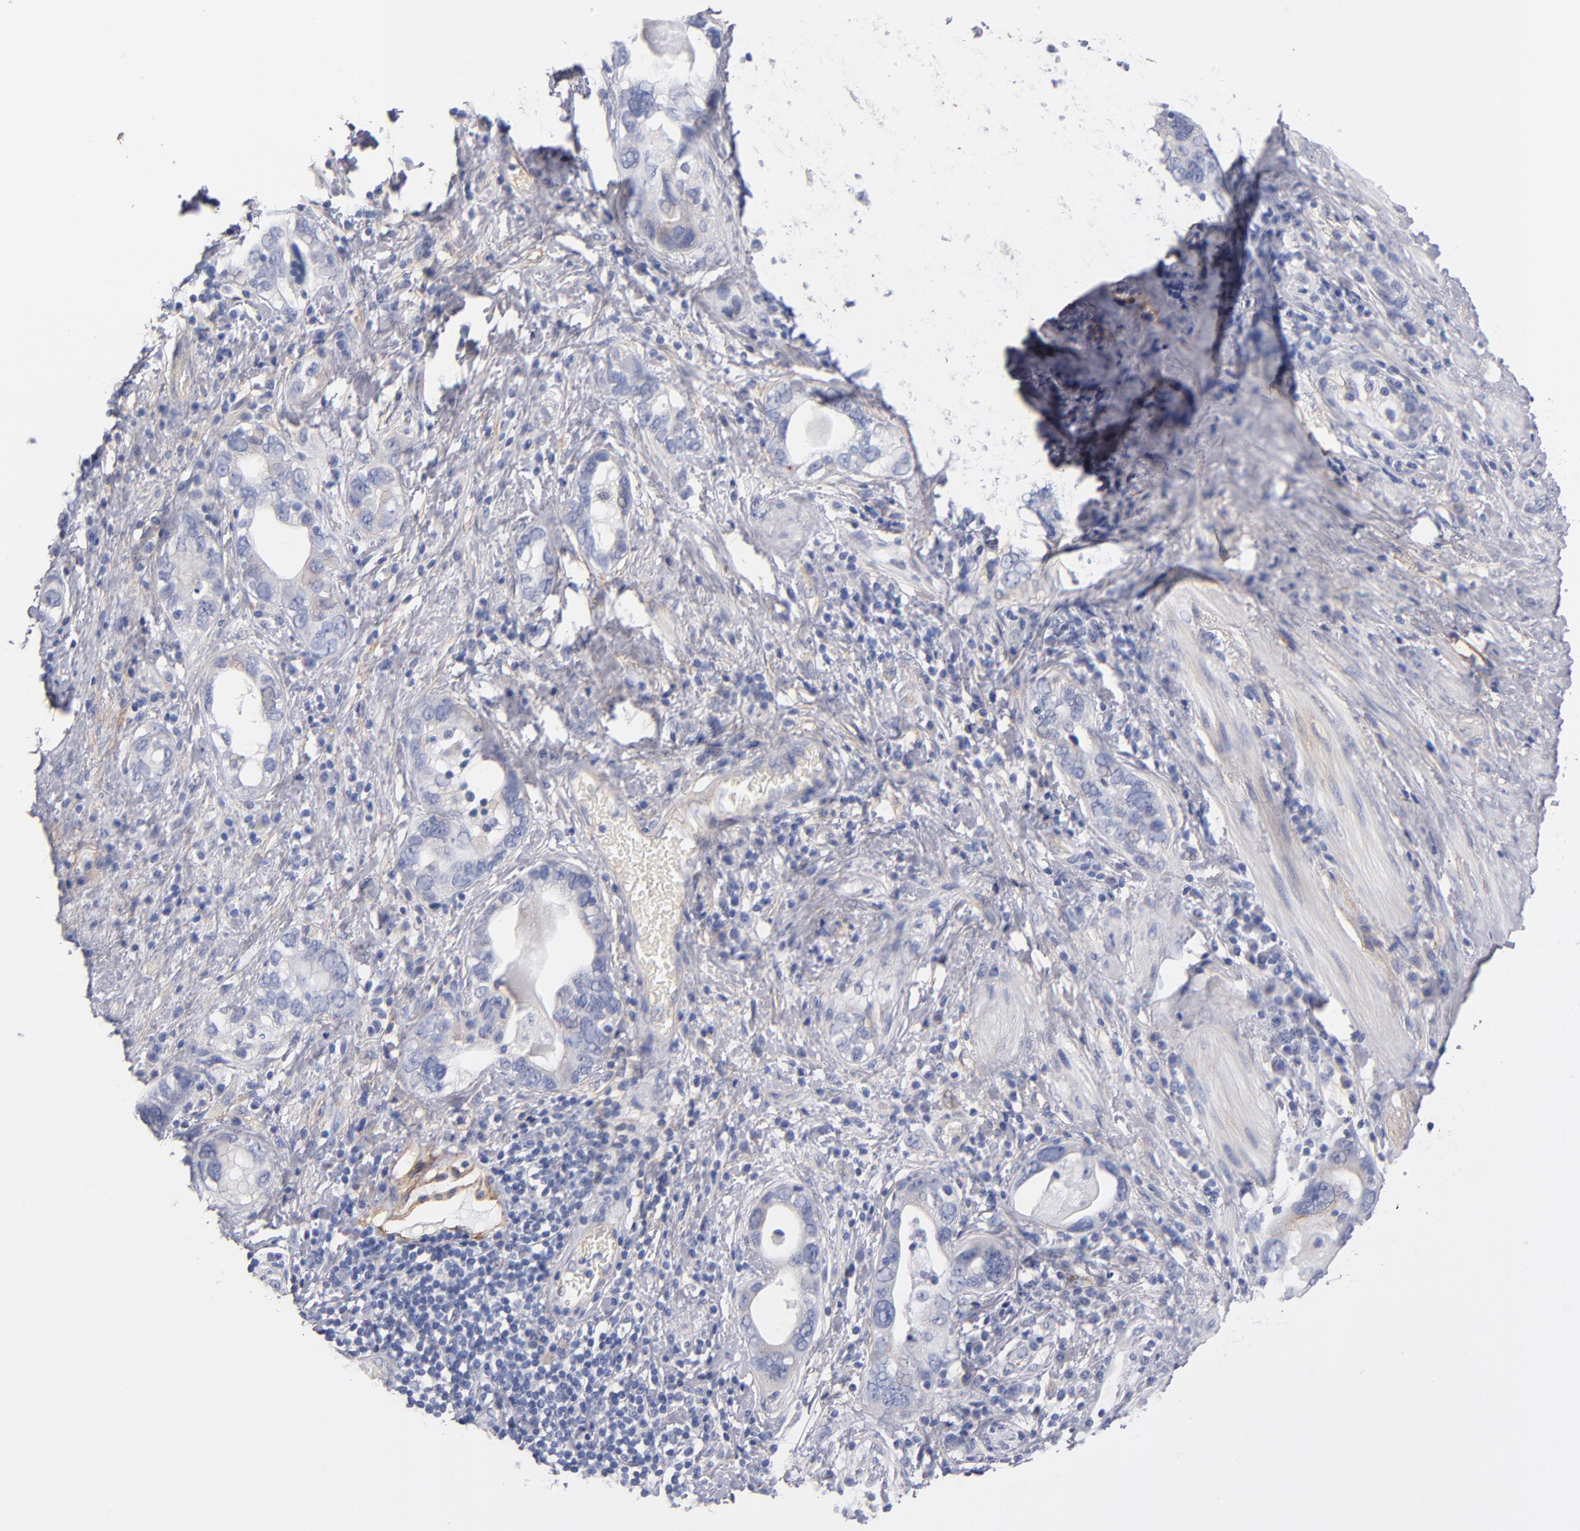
{"staining": {"intensity": "negative", "quantity": "none", "location": "none"}, "tissue": "stomach cancer", "cell_type": "Tumor cells", "image_type": "cancer", "snomed": [{"axis": "morphology", "description": "Adenocarcinoma, NOS"}, {"axis": "topography", "description": "Stomach, lower"}], "caption": "This is a micrograph of immunohistochemistry staining of stomach cancer, which shows no staining in tumor cells.", "gene": "PLSCR4", "patient": {"sex": "female", "age": 93}}